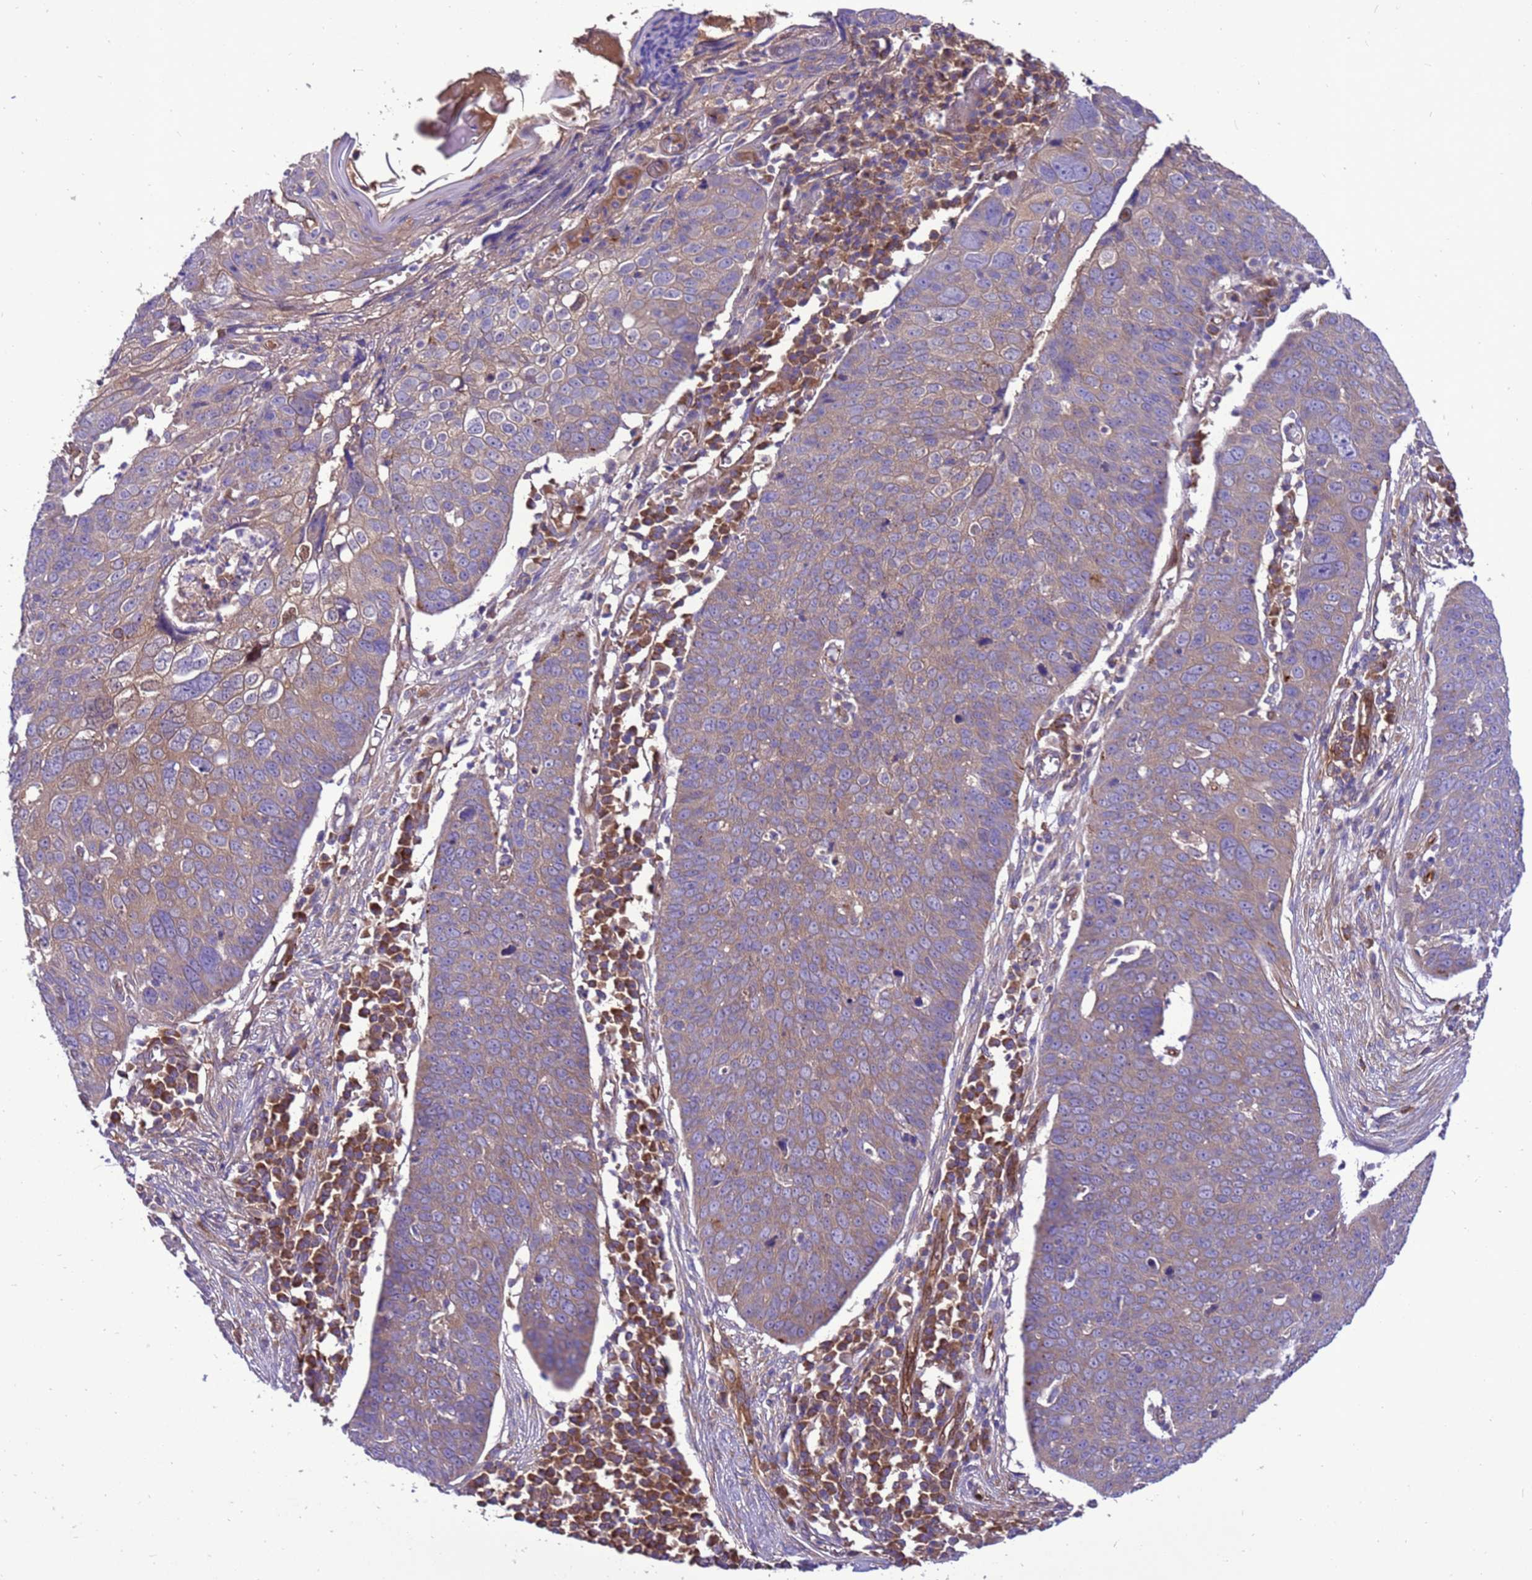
{"staining": {"intensity": "weak", "quantity": "25%-75%", "location": "cytoplasmic/membranous"}, "tissue": "skin cancer", "cell_type": "Tumor cells", "image_type": "cancer", "snomed": [{"axis": "morphology", "description": "Squamous cell carcinoma, NOS"}, {"axis": "topography", "description": "Skin"}], "caption": "Immunohistochemistry staining of skin squamous cell carcinoma, which displays low levels of weak cytoplasmic/membranous positivity in about 25%-75% of tumor cells indicating weak cytoplasmic/membranous protein staining. The staining was performed using DAB (brown) for protein detection and nuclei were counterstained in hematoxylin (blue).", "gene": "RABEP2", "patient": {"sex": "male", "age": 71}}